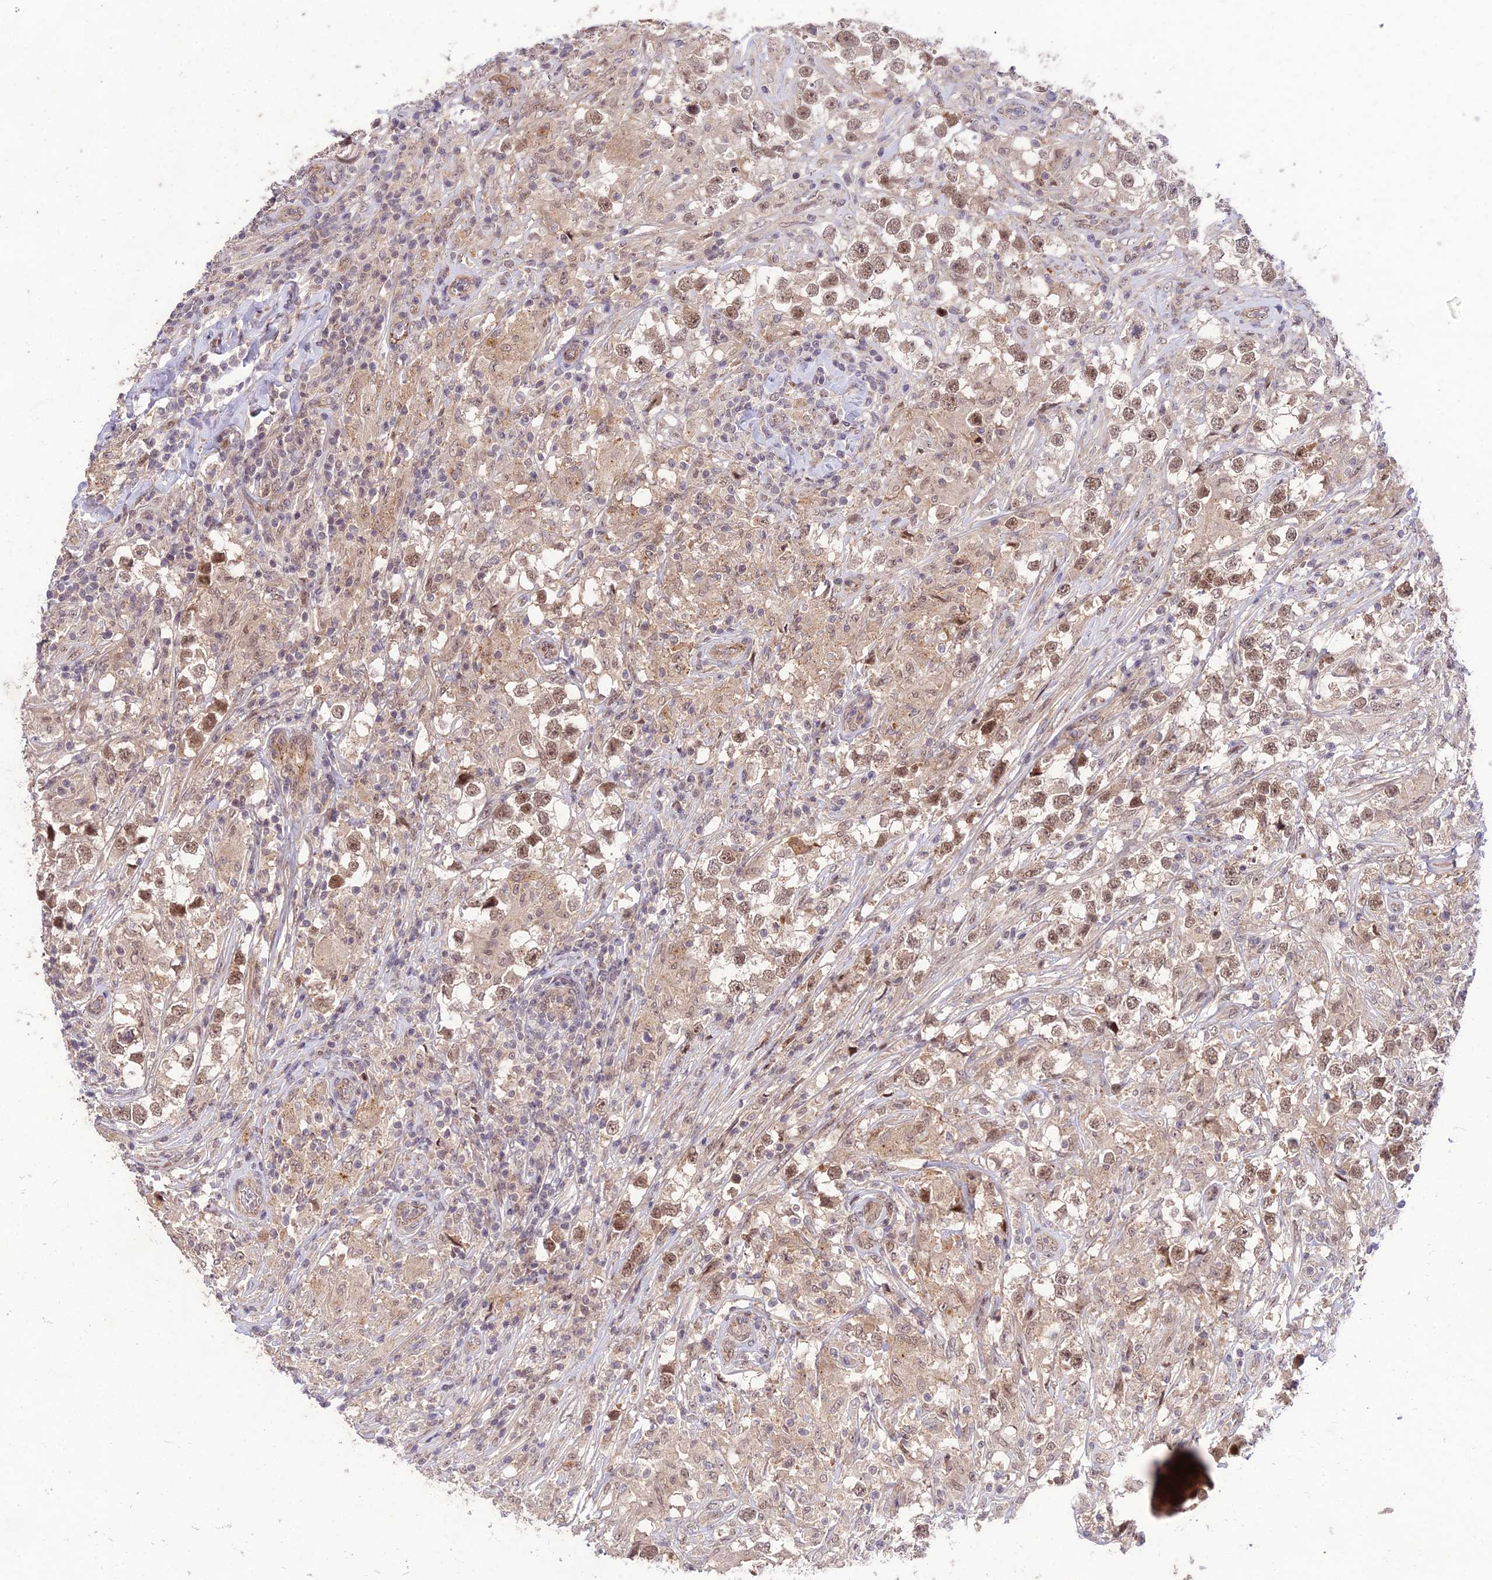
{"staining": {"intensity": "moderate", "quantity": ">75%", "location": "nuclear"}, "tissue": "testis cancer", "cell_type": "Tumor cells", "image_type": "cancer", "snomed": [{"axis": "morphology", "description": "Seminoma, NOS"}, {"axis": "topography", "description": "Testis"}], "caption": "Immunohistochemistry (IHC) staining of testis seminoma, which shows medium levels of moderate nuclear expression in approximately >75% of tumor cells indicating moderate nuclear protein positivity. The staining was performed using DAB (3,3'-diaminobenzidine) (brown) for protein detection and nuclei were counterstained in hematoxylin (blue).", "gene": "ZNF85", "patient": {"sex": "male", "age": 46}}